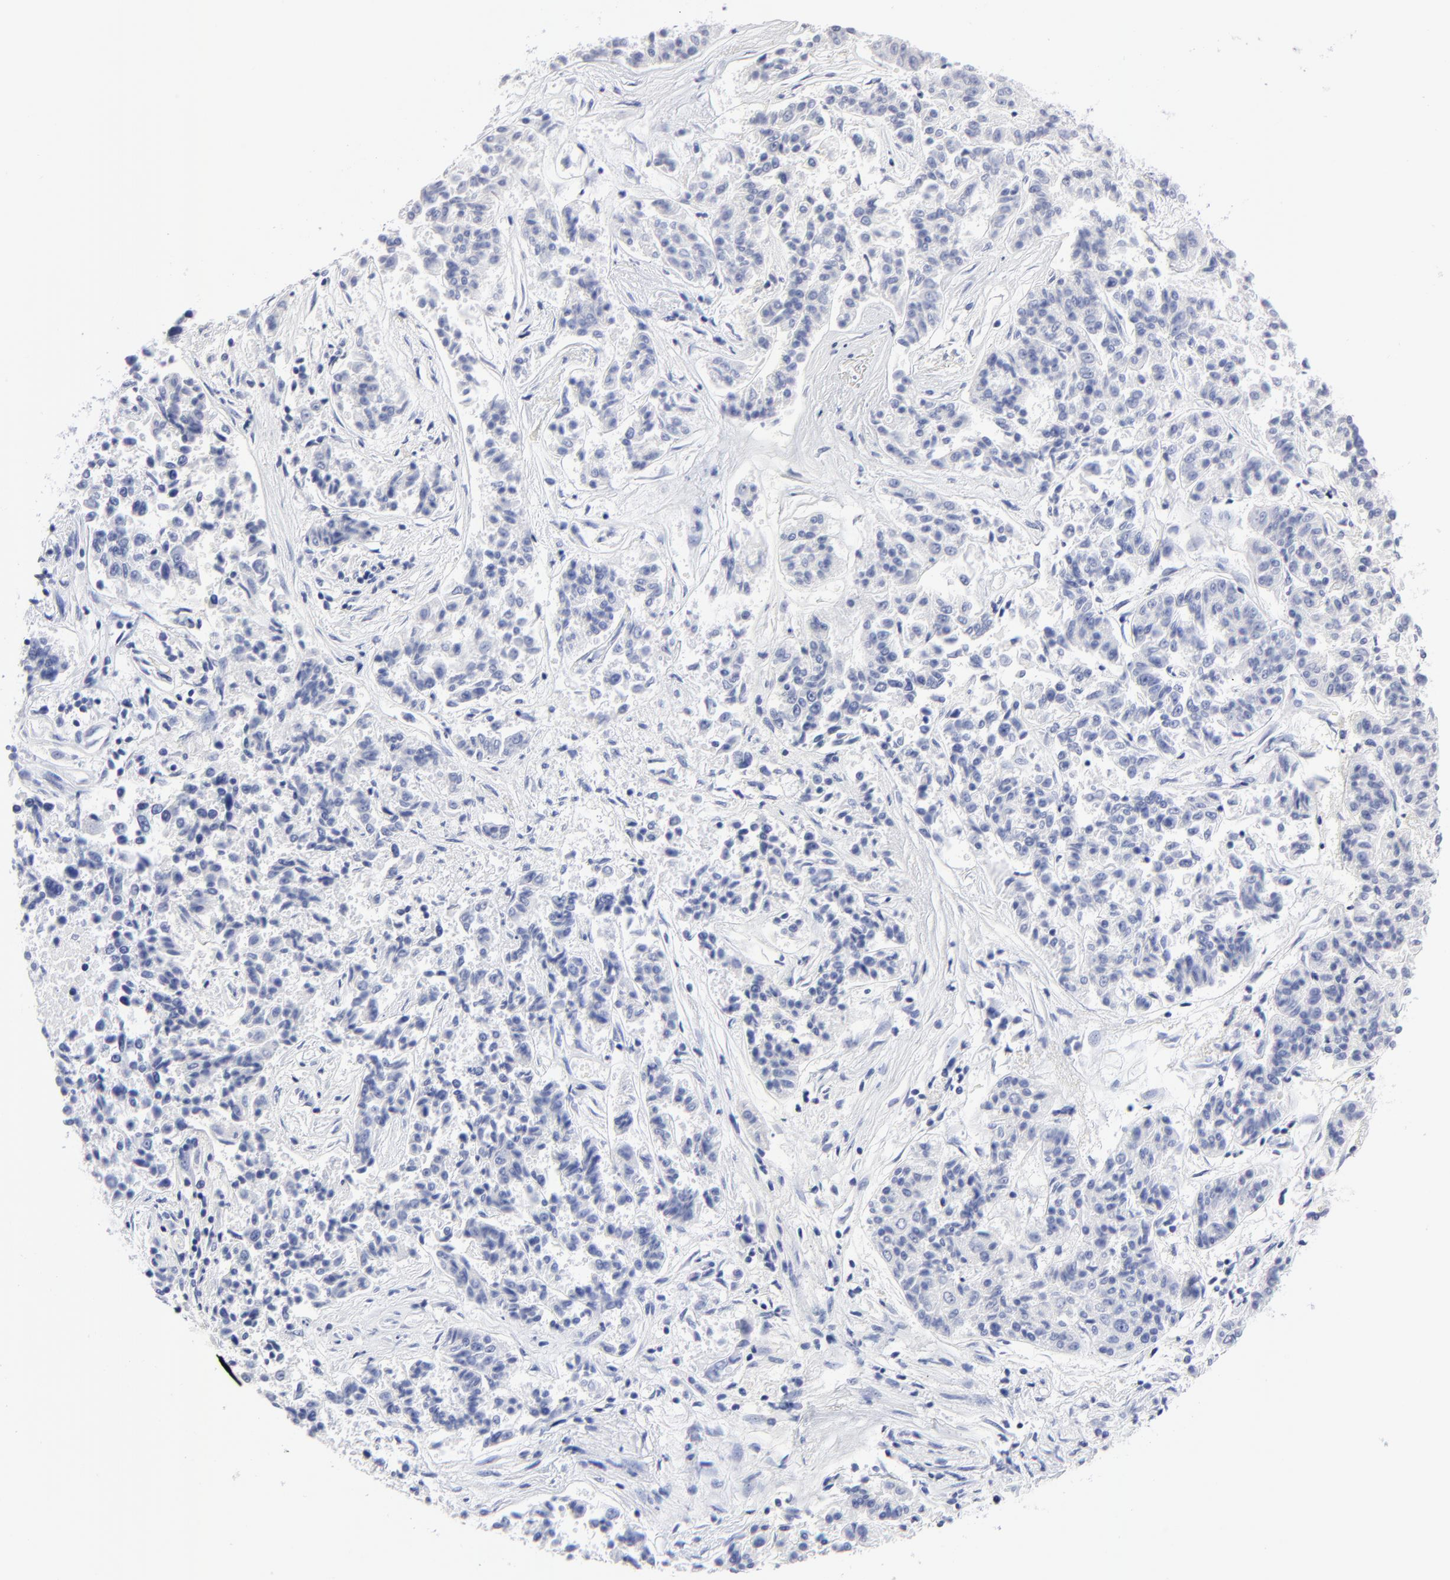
{"staining": {"intensity": "negative", "quantity": "none", "location": "none"}, "tissue": "lung cancer", "cell_type": "Tumor cells", "image_type": "cancer", "snomed": [{"axis": "morphology", "description": "Adenocarcinoma, NOS"}, {"axis": "topography", "description": "Lung"}], "caption": "An image of human lung cancer is negative for staining in tumor cells.", "gene": "ACY1", "patient": {"sex": "male", "age": 84}}